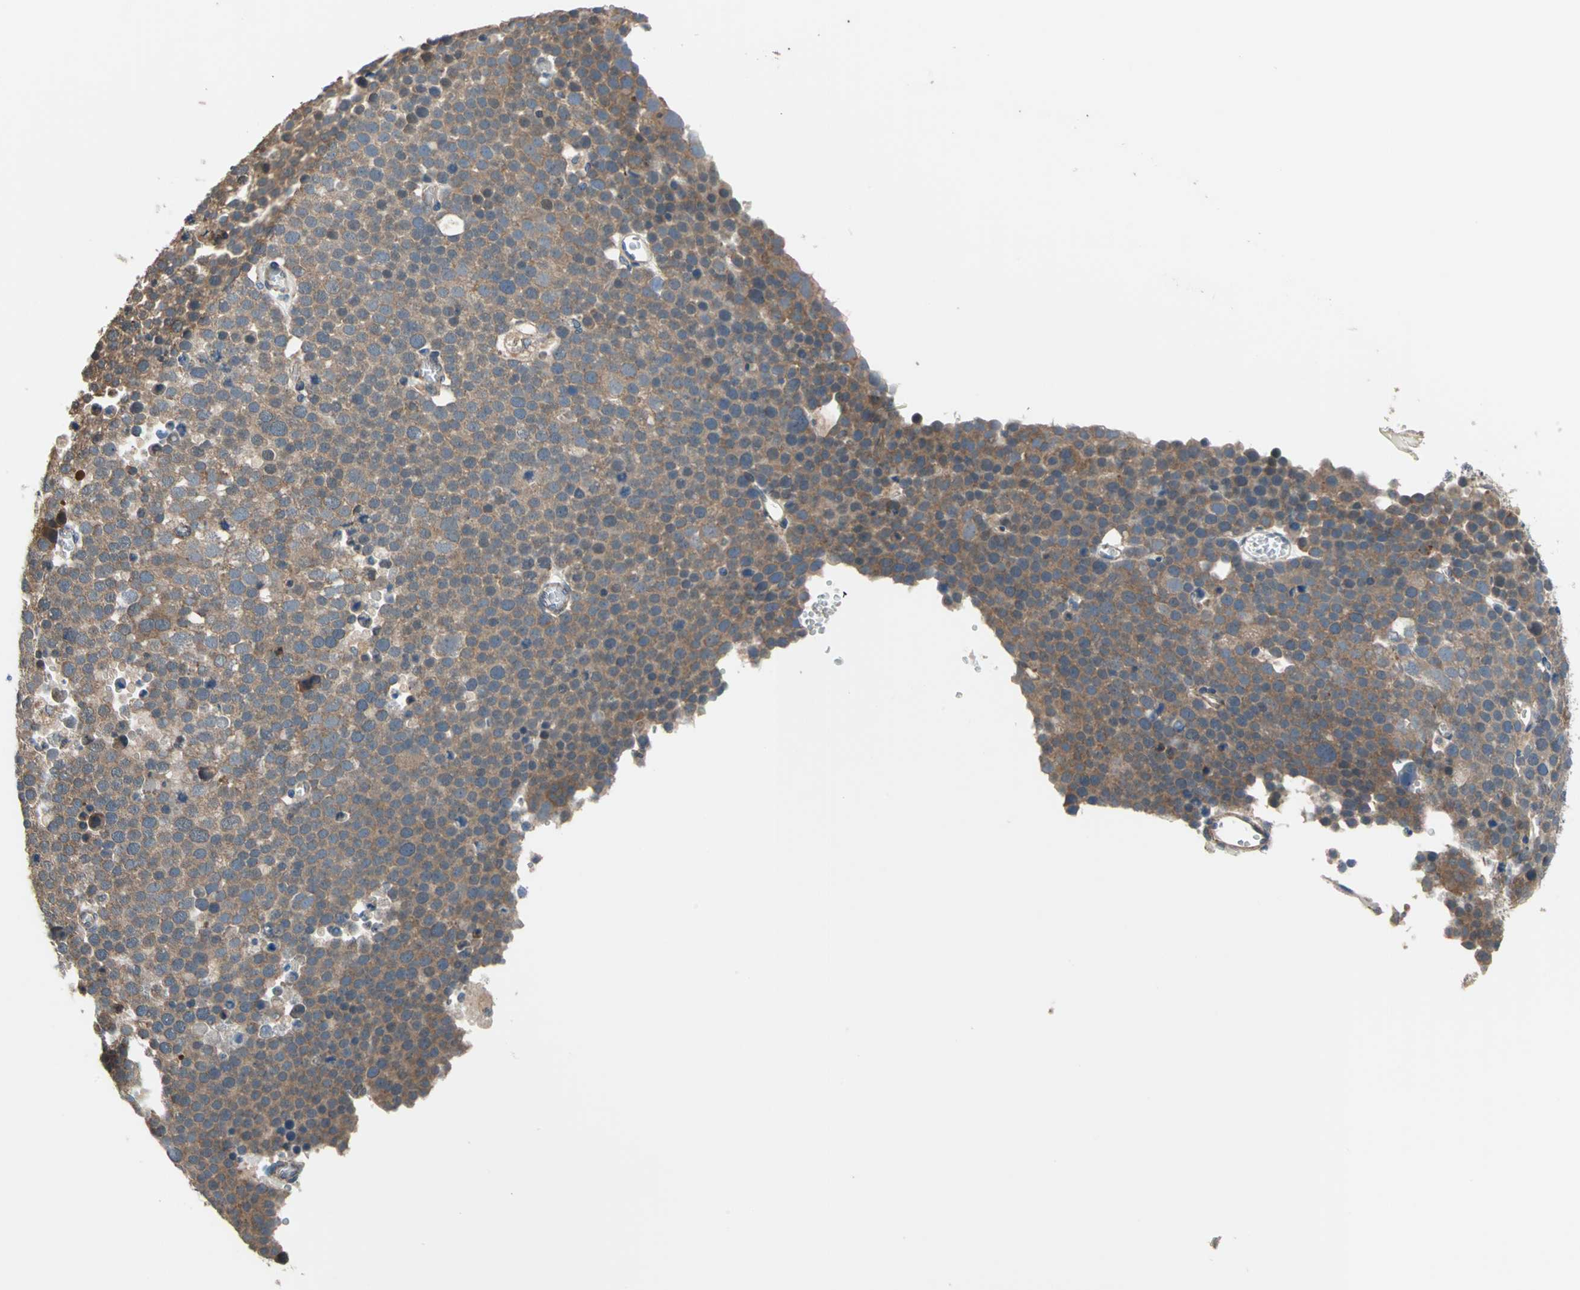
{"staining": {"intensity": "moderate", "quantity": ">75%", "location": "cytoplasmic/membranous"}, "tissue": "testis cancer", "cell_type": "Tumor cells", "image_type": "cancer", "snomed": [{"axis": "morphology", "description": "Seminoma, NOS"}, {"axis": "topography", "description": "Testis"}], "caption": "Protein expression analysis of human testis cancer (seminoma) reveals moderate cytoplasmic/membranous expression in approximately >75% of tumor cells.", "gene": "TRAK1", "patient": {"sex": "male", "age": 71}}